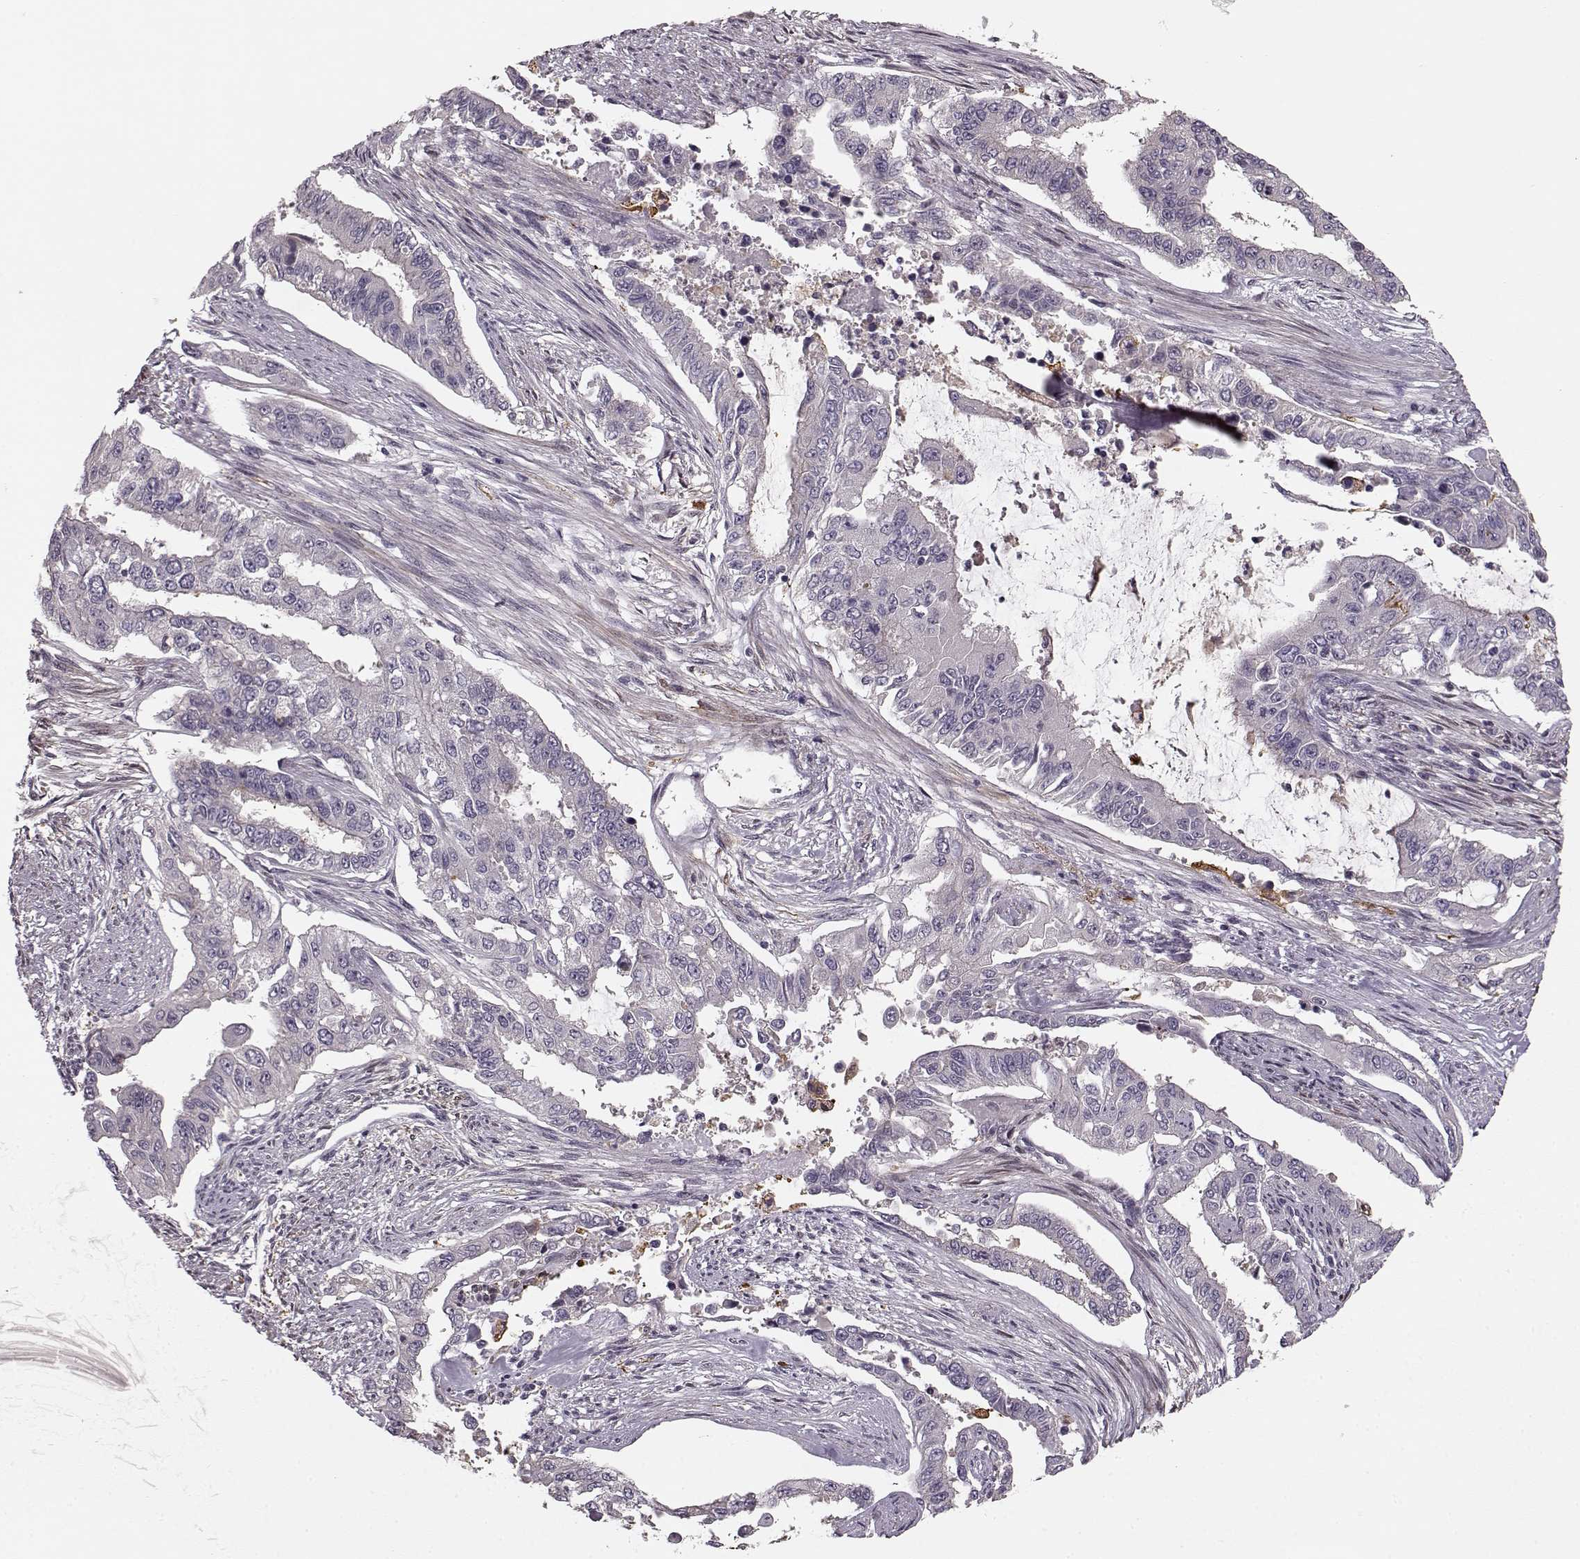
{"staining": {"intensity": "negative", "quantity": "none", "location": "none"}, "tissue": "endometrial cancer", "cell_type": "Tumor cells", "image_type": "cancer", "snomed": [{"axis": "morphology", "description": "Adenocarcinoma, NOS"}, {"axis": "topography", "description": "Uterus"}], "caption": "Human endometrial cancer stained for a protein using IHC exhibits no staining in tumor cells.", "gene": "MTR", "patient": {"sex": "female", "age": 59}}